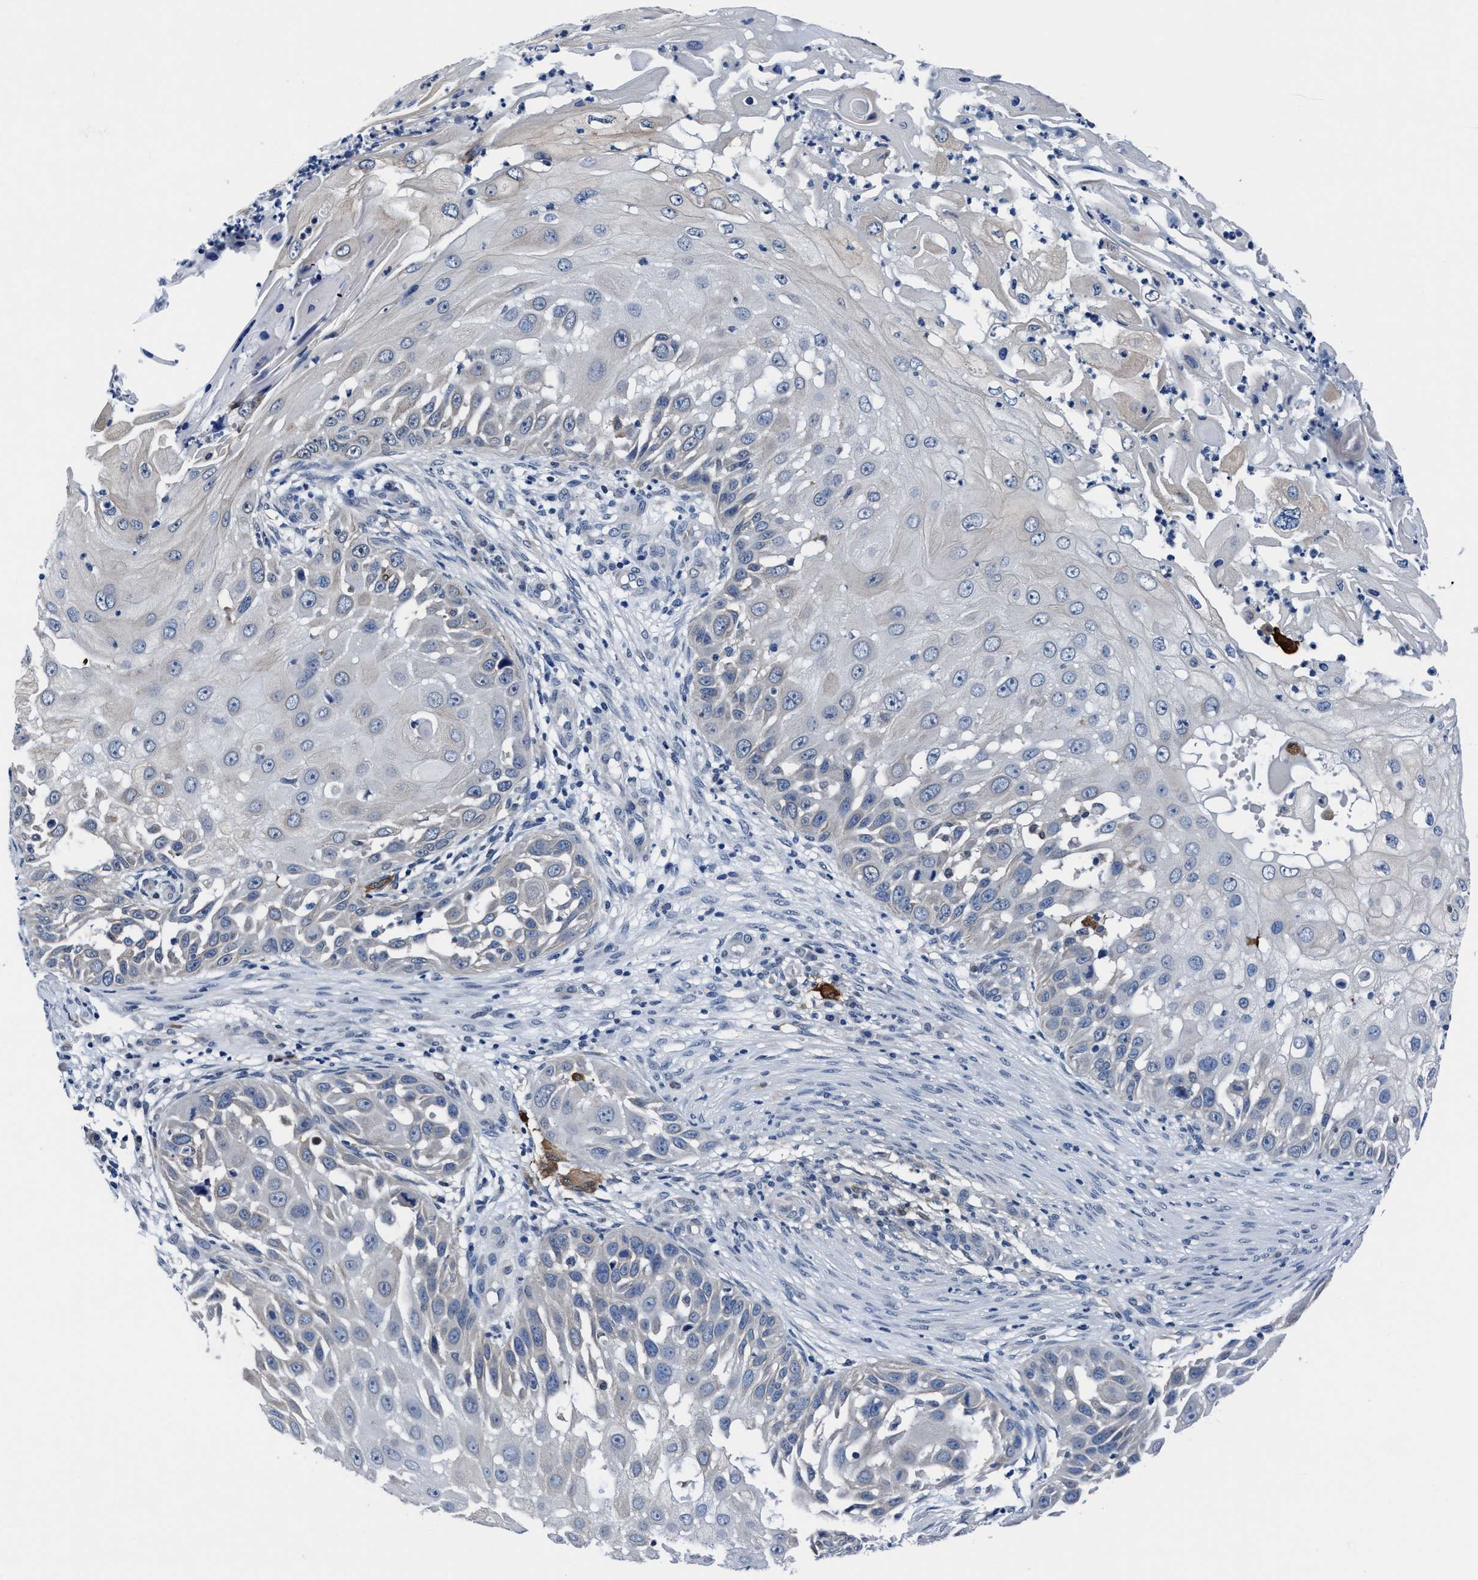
{"staining": {"intensity": "negative", "quantity": "none", "location": "none"}, "tissue": "skin cancer", "cell_type": "Tumor cells", "image_type": "cancer", "snomed": [{"axis": "morphology", "description": "Squamous cell carcinoma, NOS"}, {"axis": "topography", "description": "Skin"}], "caption": "High magnification brightfield microscopy of skin squamous cell carcinoma stained with DAB (3,3'-diaminobenzidine) (brown) and counterstained with hematoxylin (blue): tumor cells show no significant positivity. (DAB (3,3'-diaminobenzidine) immunohistochemistry with hematoxylin counter stain).", "gene": "TMEM94", "patient": {"sex": "female", "age": 44}}